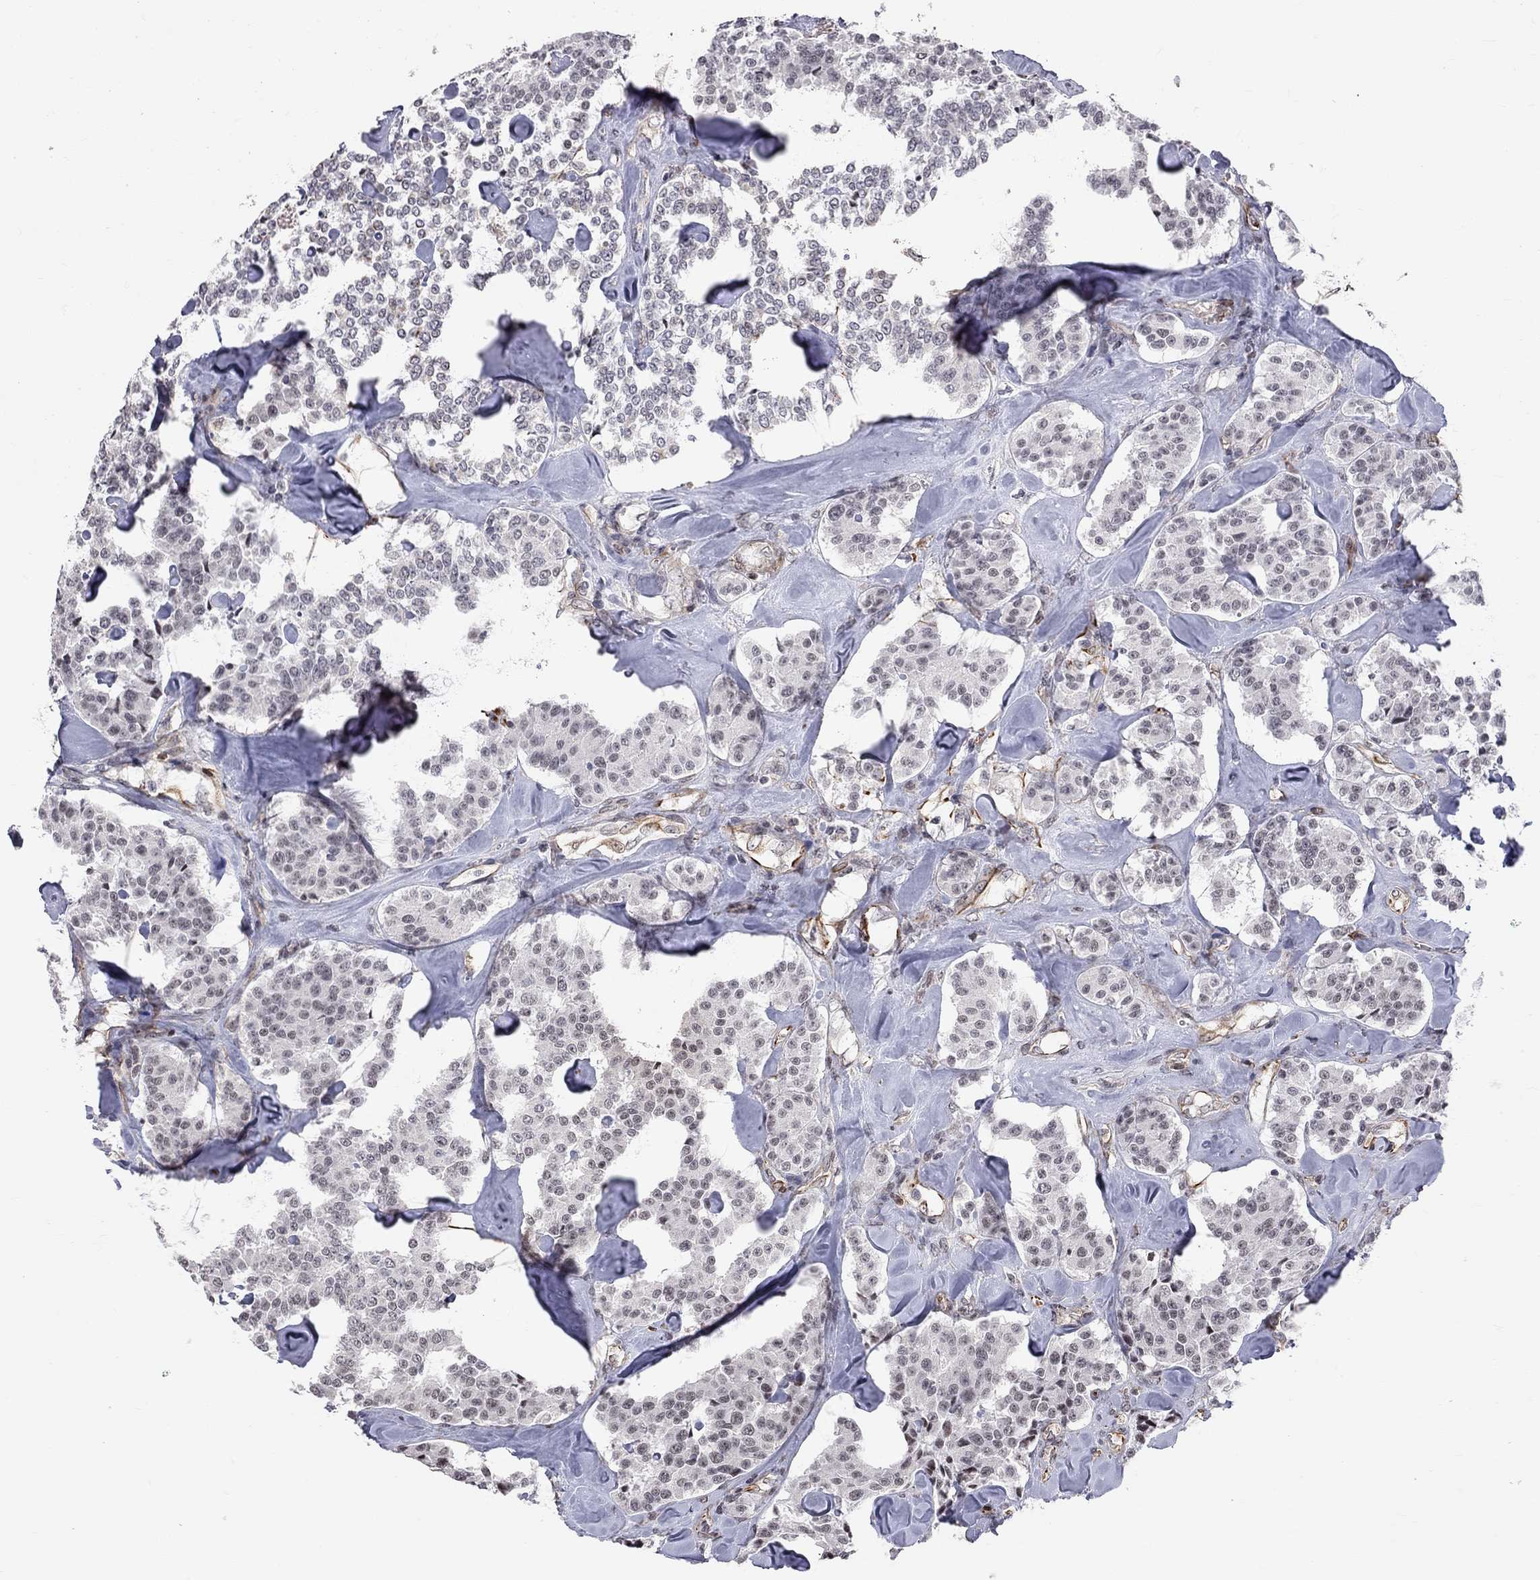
{"staining": {"intensity": "negative", "quantity": "none", "location": "none"}, "tissue": "carcinoid", "cell_type": "Tumor cells", "image_type": "cancer", "snomed": [{"axis": "morphology", "description": "Carcinoid, malignant, NOS"}, {"axis": "topography", "description": "Pancreas"}], "caption": "This image is of carcinoid stained with immunohistochemistry (IHC) to label a protein in brown with the nuclei are counter-stained blue. There is no expression in tumor cells.", "gene": "MTNR1B", "patient": {"sex": "male", "age": 41}}